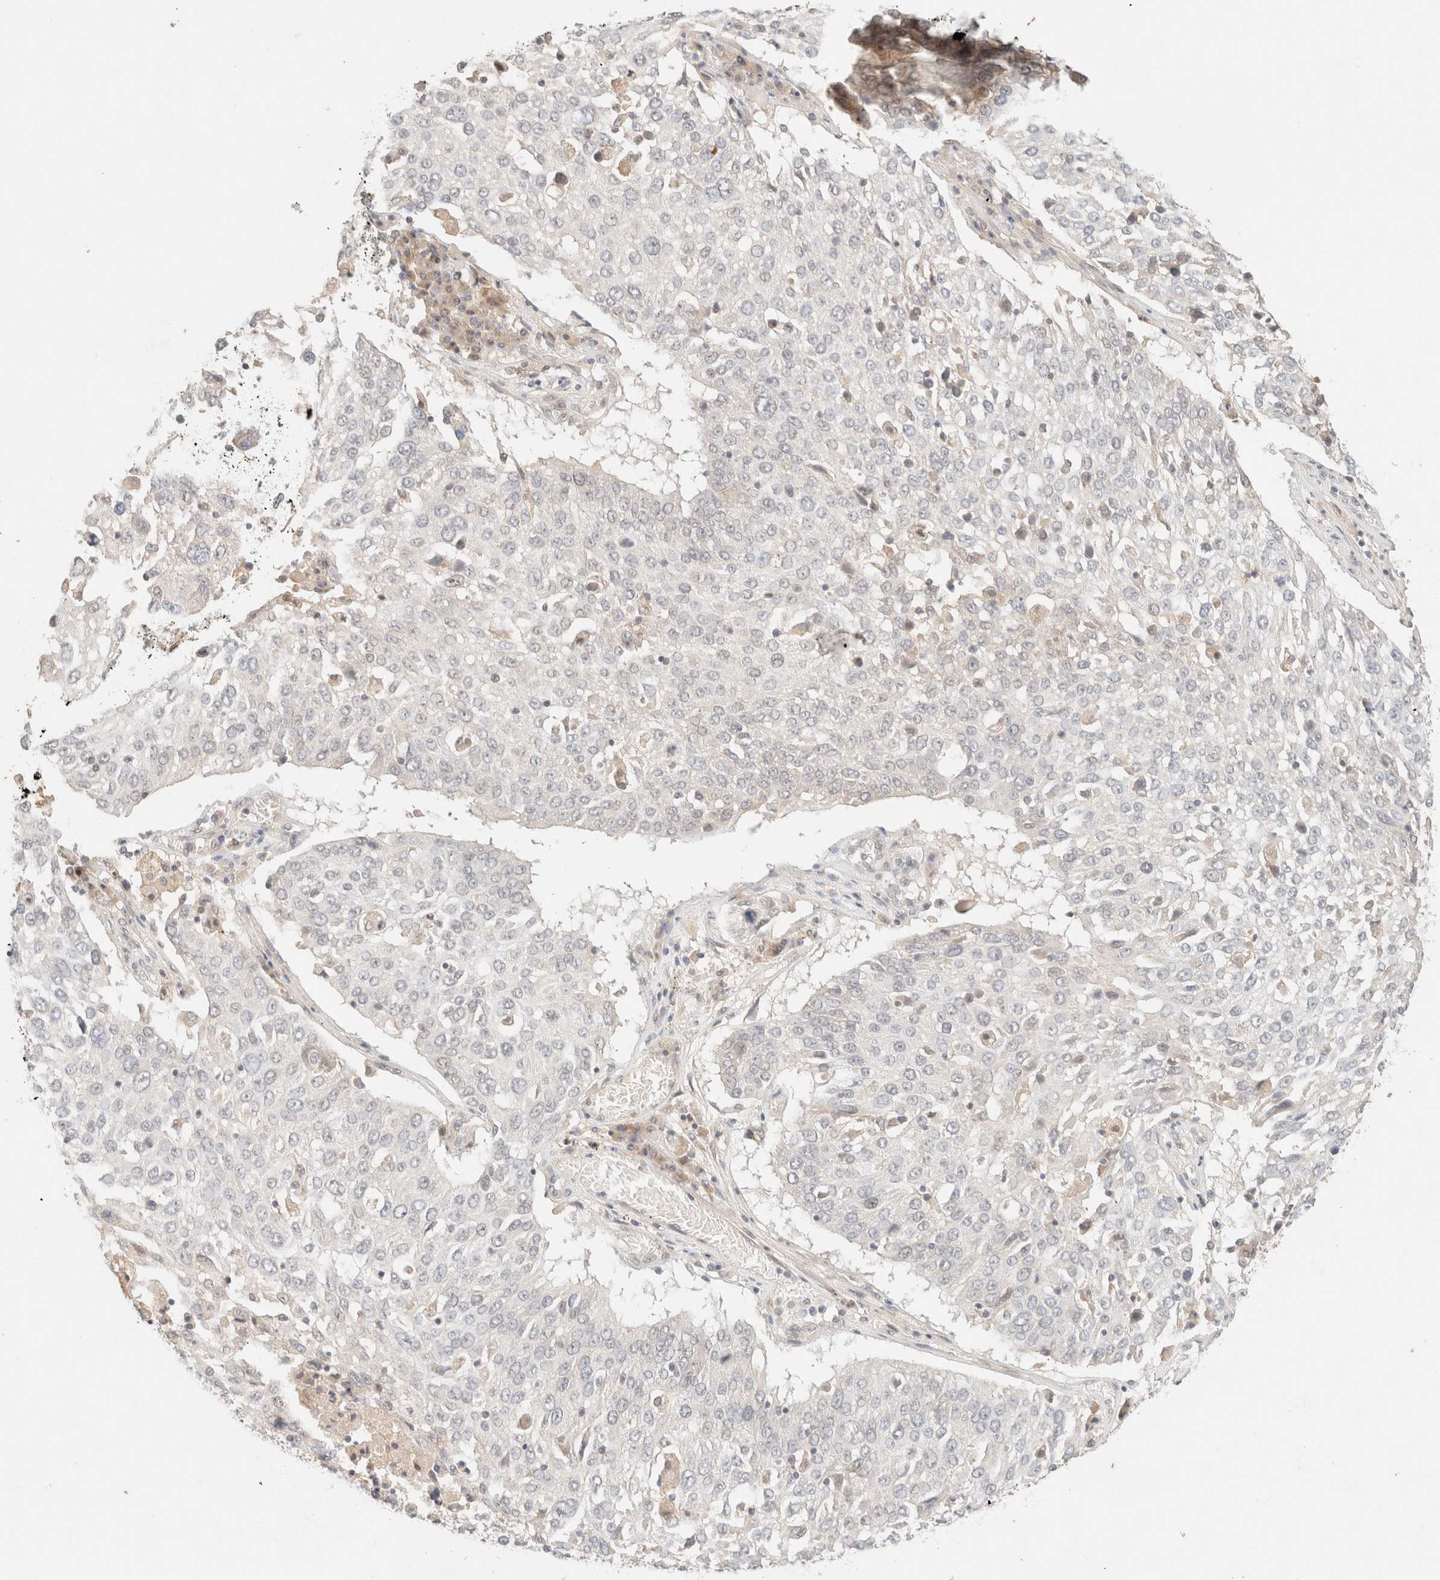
{"staining": {"intensity": "negative", "quantity": "none", "location": "none"}, "tissue": "lung cancer", "cell_type": "Tumor cells", "image_type": "cancer", "snomed": [{"axis": "morphology", "description": "Squamous cell carcinoma, NOS"}, {"axis": "topography", "description": "Lung"}], "caption": "Protein analysis of lung cancer (squamous cell carcinoma) reveals no significant staining in tumor cells.", "gene": "SARM1", "patient": {"sex": "male", "age": 65}}